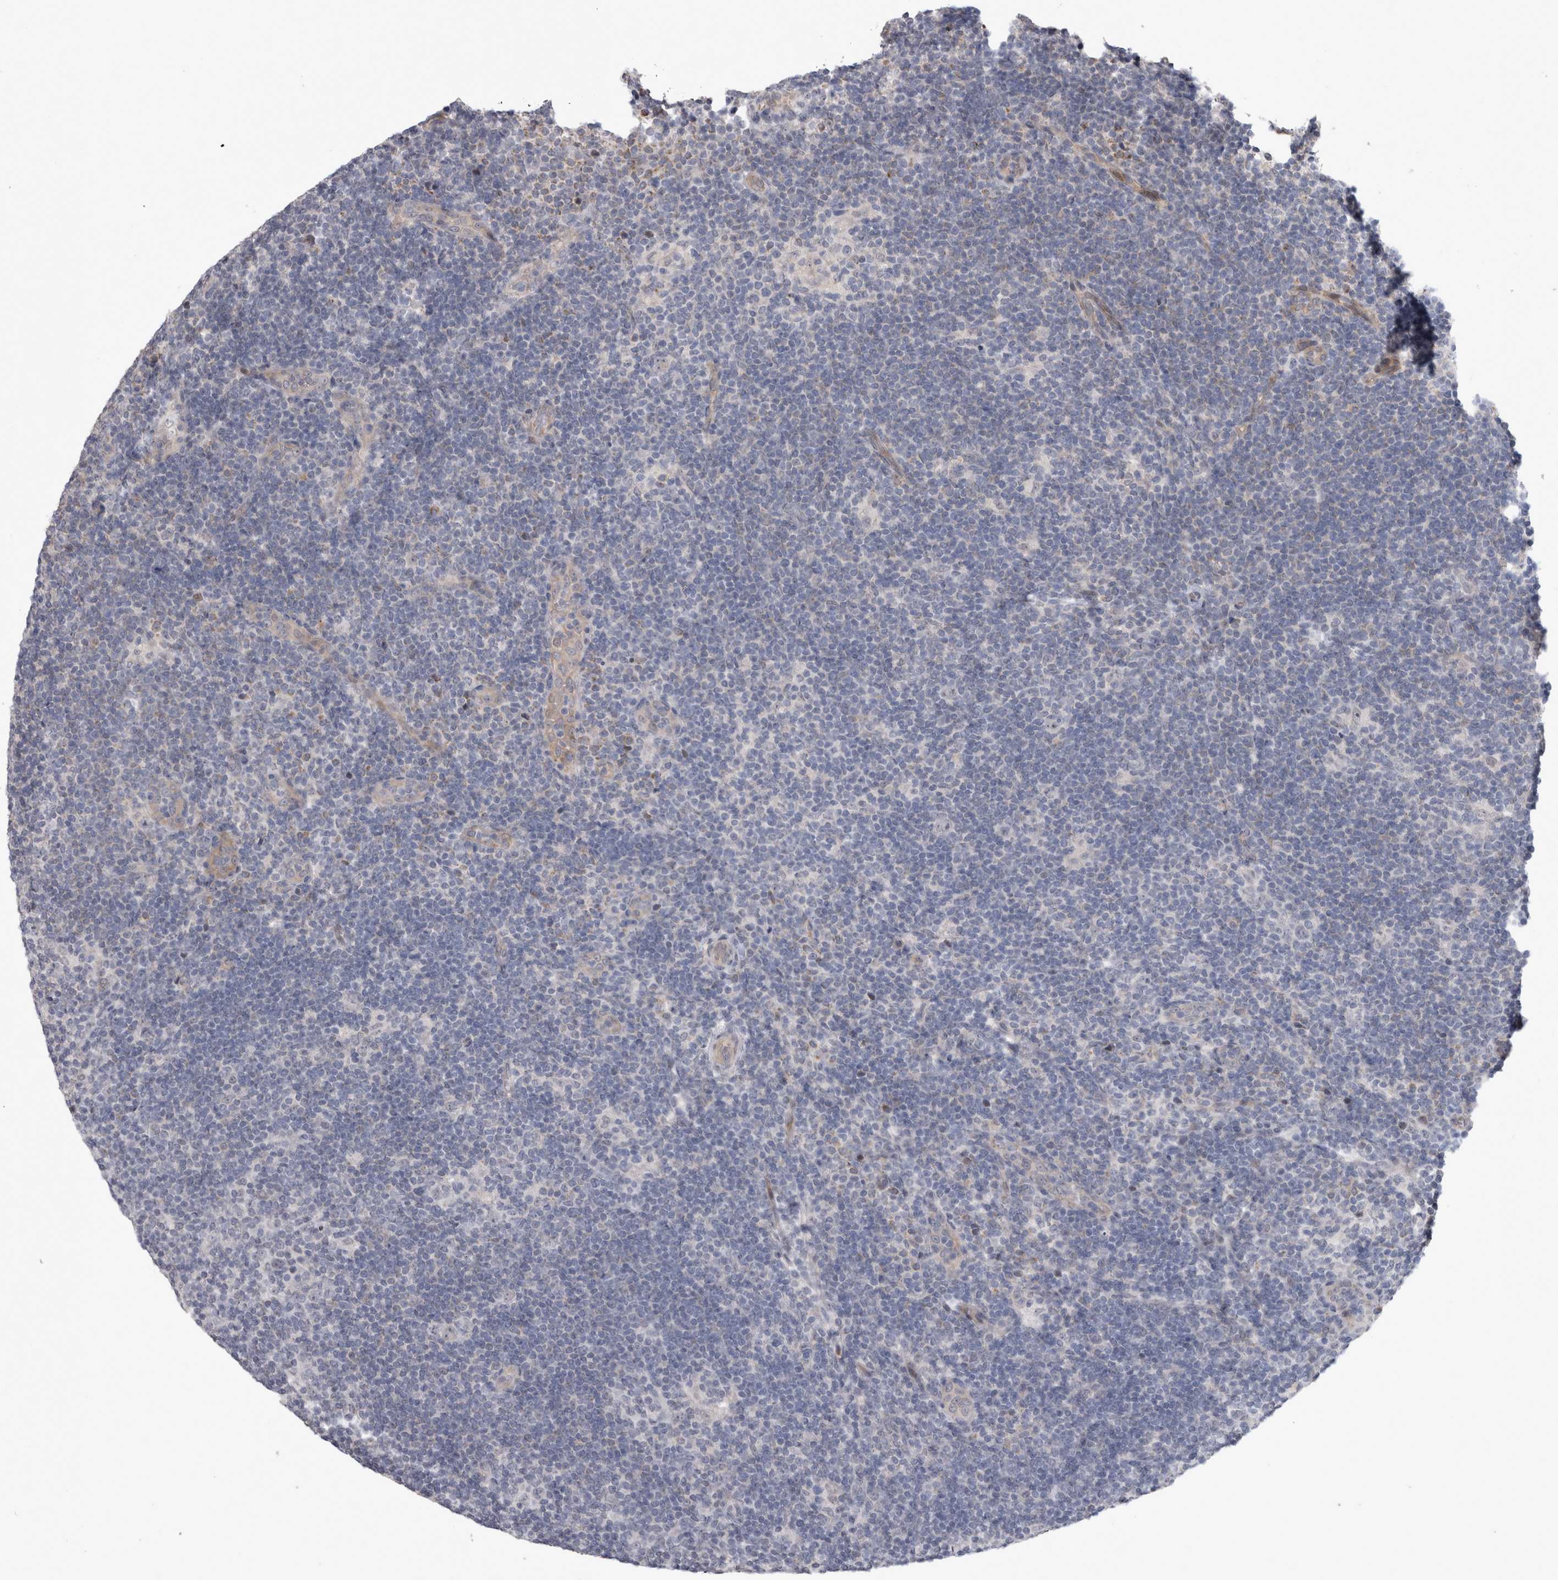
{"staining": {"intensity": "negative", "quantity": "none", "location": "none"}, "tissue": "lymphoma", "cell_type": "Tumor cells", "image_type": "cancer", "snomed": [{"axis": "morphology", "description": "Hodgkin's disease, NOS"}, {"axis": "topography", "description": "Lymph node"}], "caption": "This is an immunohistochemistry (IHC) histopathology image of lymphoma. There is no positivity in tumor cells.", "gene": "IFI44", "patient": {"sex": "female", "age": 57}}